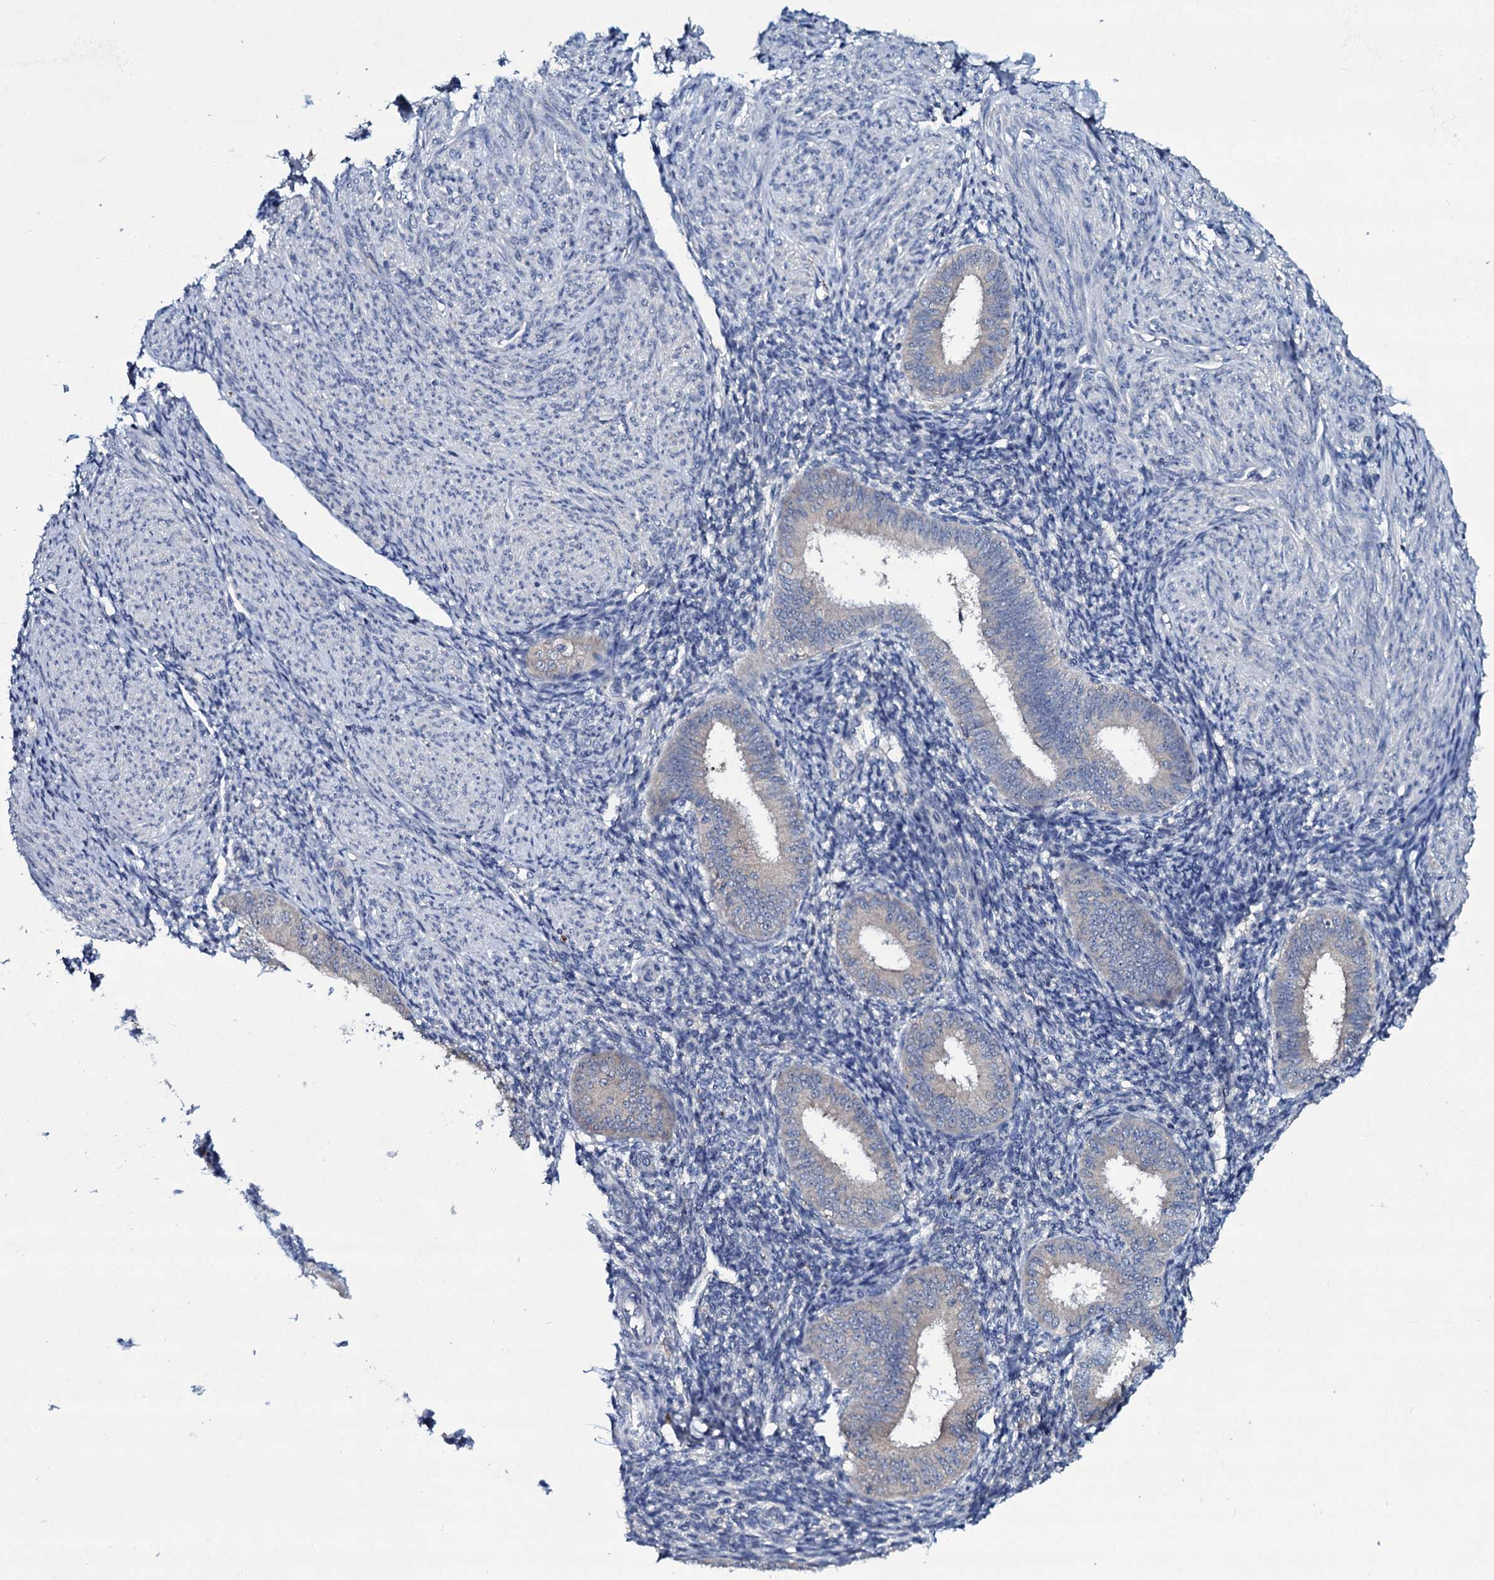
{"staining": {"intensity": "negative", "quantity": "none", "location": "none"}, "tissue": "endometrium", "cell_type": "Cells in endometrial stroma", "image_type": "normal", "snomed": [{"axis": "morphology", "description": "Normal tissue, NOS"}, {"axis": "topography", "description": "Uterus"}, {"axis": "topography", "description": "Endometrium"}], "caption": "An IHC histopathology image of benign endometrium is shown. There is no staining in cells in endometrial stroma of endometrium.", "gene": "TPGS2", "patient": {"sex": "female", "age": 48}}